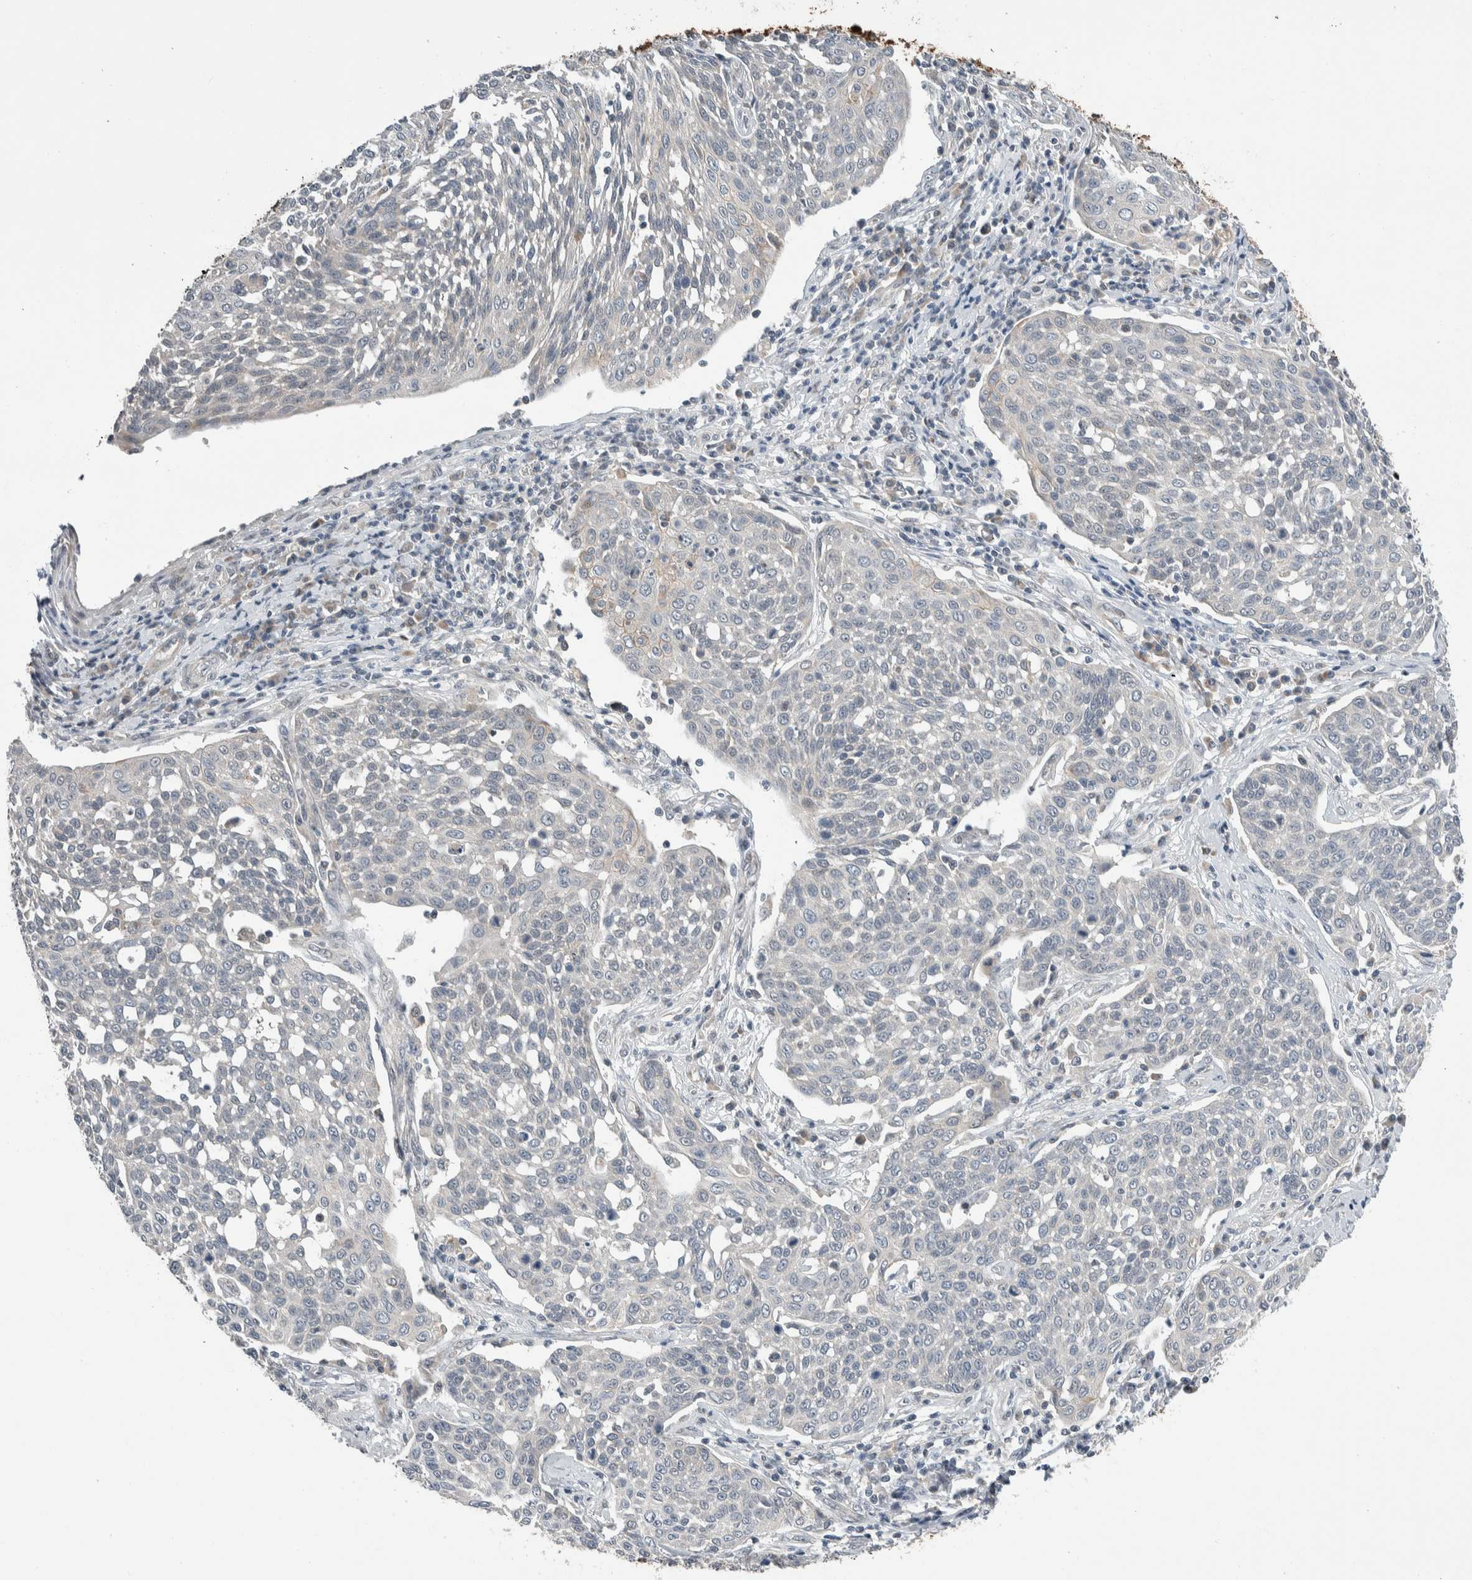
{"staining": {"intensity": "negative", "quantity": "none", "location": "none"}, "tissue": "cervical cancer", "cell_type": "Tumor cells", "image_type": "cancer", "snomed": [{"axis": "morphology", "description": "Squamous cell carcinoma, NOS"}, {"axis": "topography", "description": "Cervix"}], "caption": "Tumor cells are negative for protein expression in human cervical squamous cell carcinoma. (DAB (3,3'-diaminobenzidine) immunohistochemistry, high magnification).", "gene": "SHPK", "patient": {"sex": "female", "age": 34}}